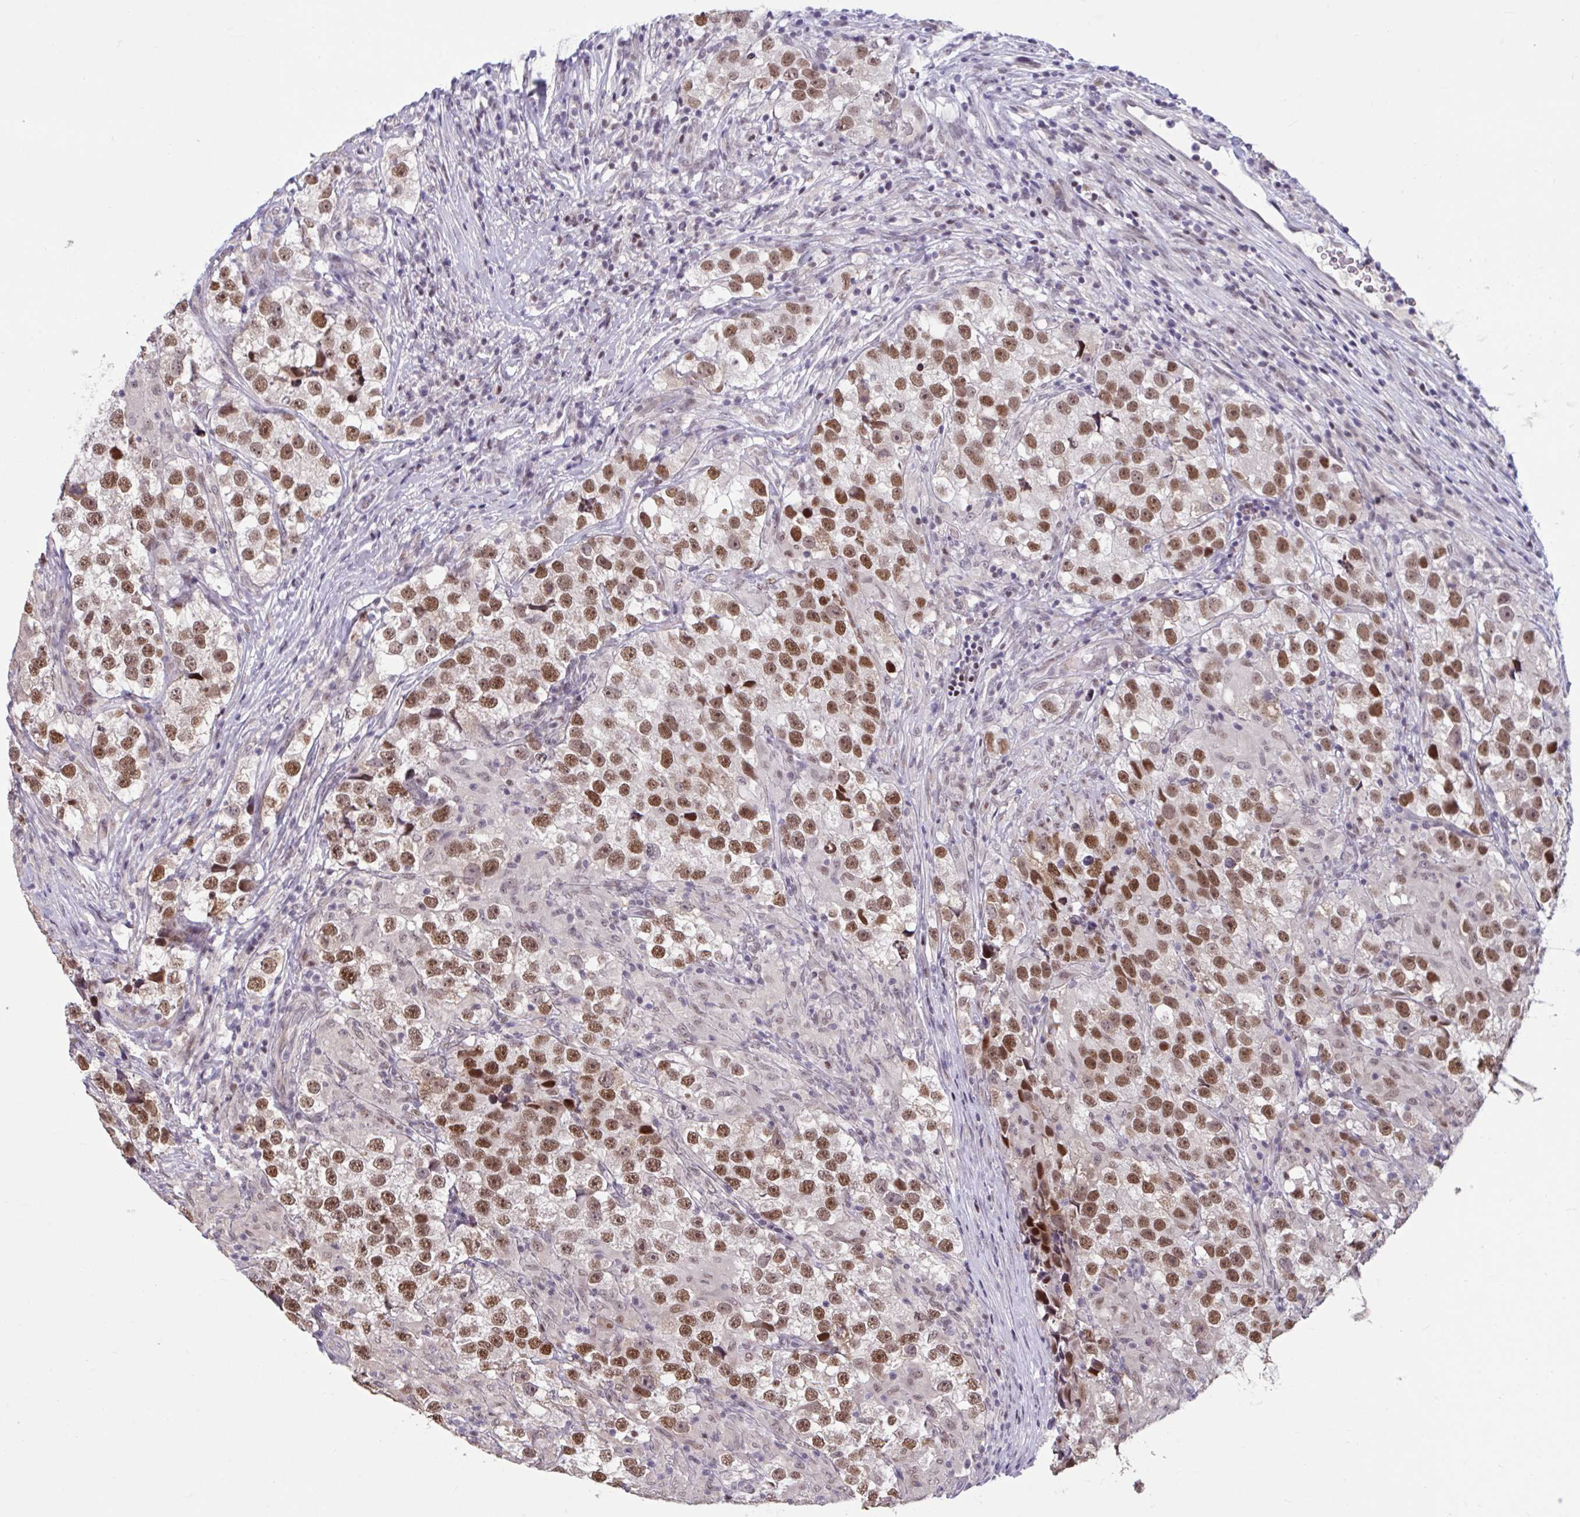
{"staining": {"intensity": "strong", "quantity": ">75%", "location": "nuclear"}, "tissue": "testis cancer", "cell_type": "Tumor cells", "image_type": "cancer", "snomed": [{"axis": "morphology", "description": "Seminoma, NOS"}, {"axis": "topography", "description": "Testis"}], "caption": "An immunohistochemistry (IHC) image of tumor tissue is shown. Protein staining in brown highlights strong nuclear positivity in testis cancer (seminoma) within tumor cells.", "gene": "ZNF414", "patient": {"sex": "male", "age": 46}}